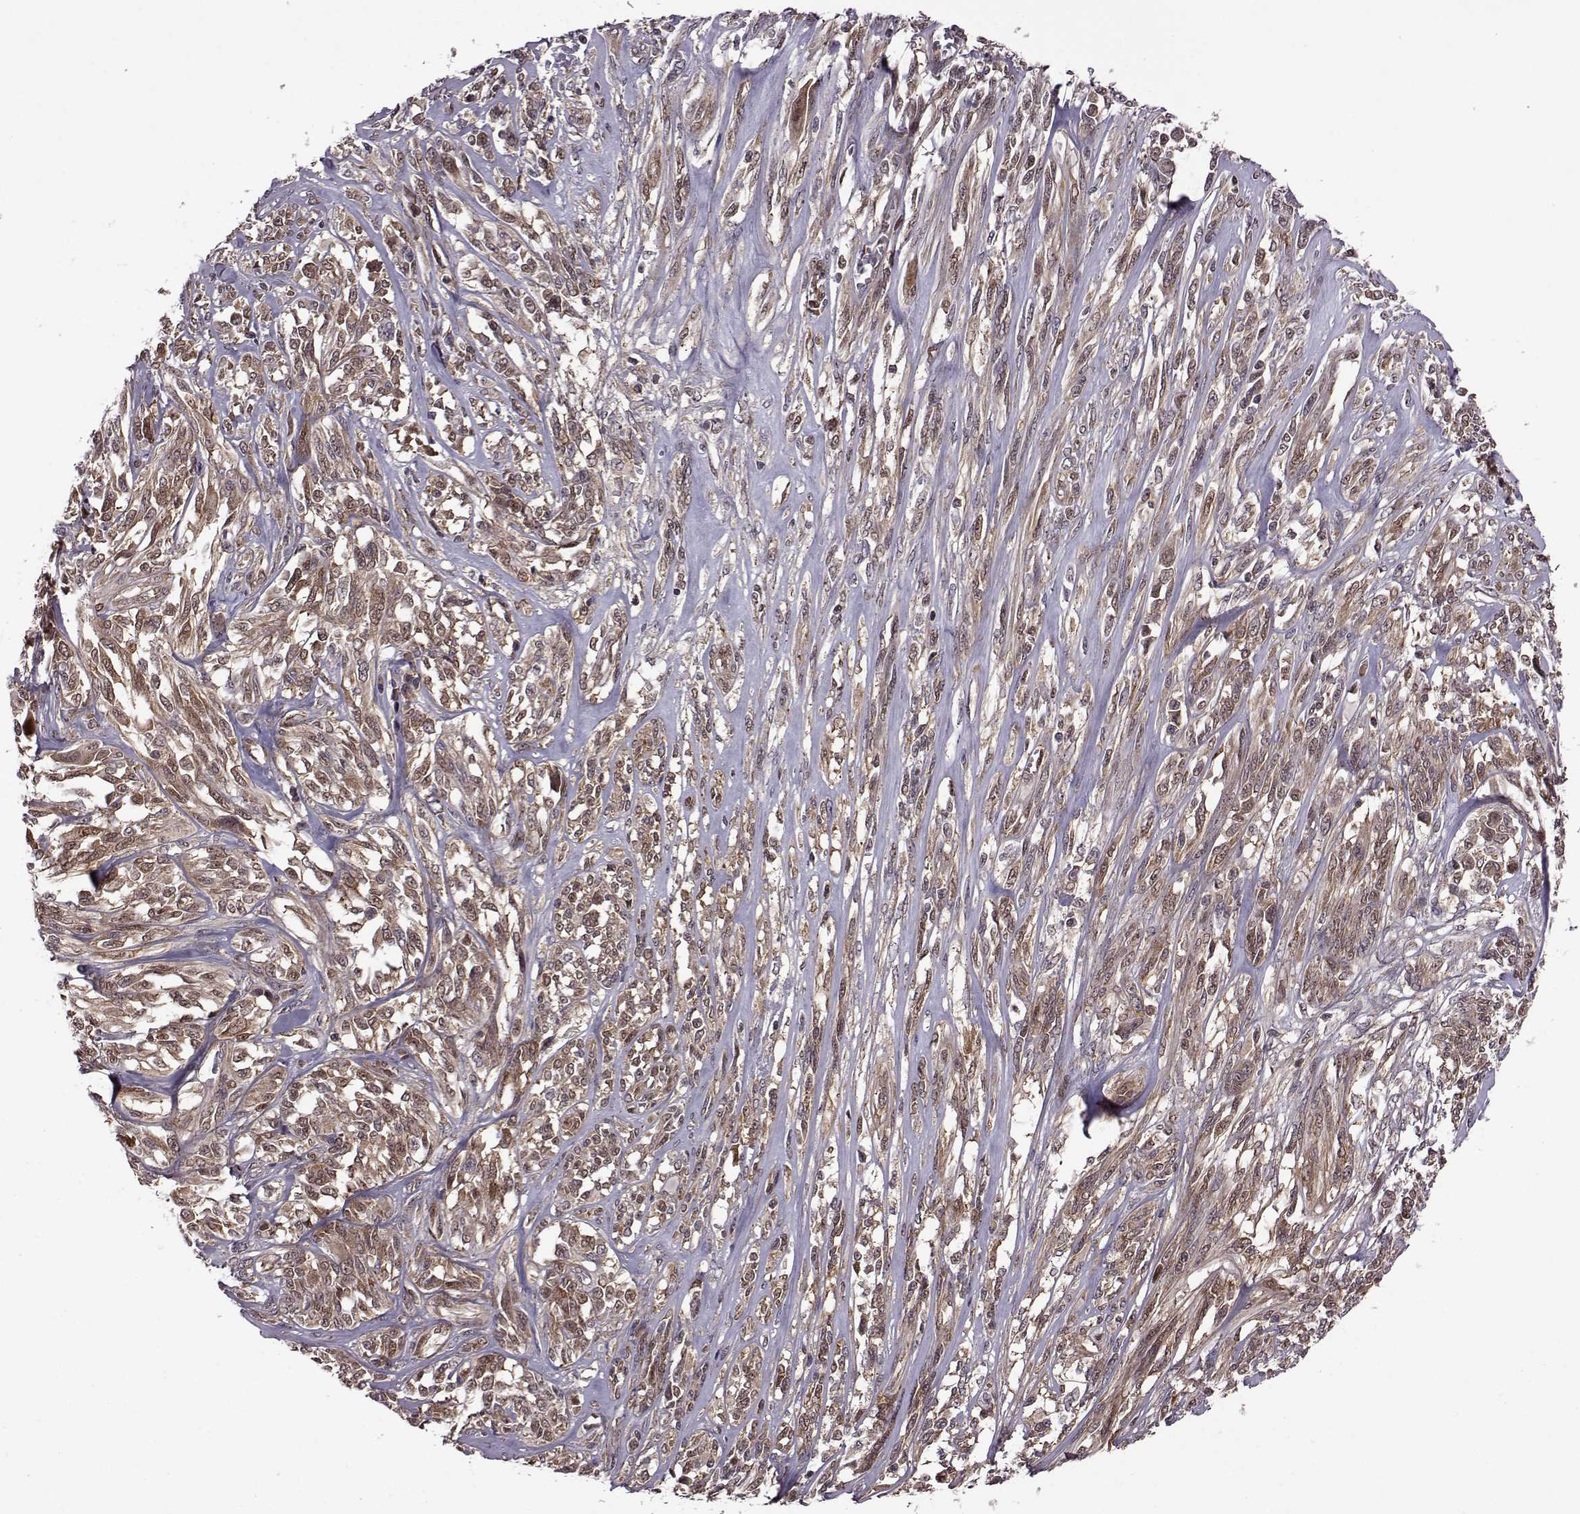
{"staining": {"intensity": "moderate", "quantity": ">75%", "location": "cytoplasmic/membranous"}, "tissue": "melanoma", "cell_type": "Tumor cells", "image_type": "cancer", "snomed": [{"axis": "morphology", "description": "Malignant melanoma, NOS"}, {"axis": "topography", "description": "Skin"}], "caption": "Immunohistochemistry (IHC) staining of melanoma, which displays medium levels of moderate cytoplasmic/membranous expression in approximately >75% of tumor cells indicating moderate cytoplasmic/membranous protein expression. The staining was performed using DAB (brown) for protein detection and nuclei were counterstained in hematoxylin (blue).", "gene": "URI1", "patient": {"sex": "female", "age": 91}}